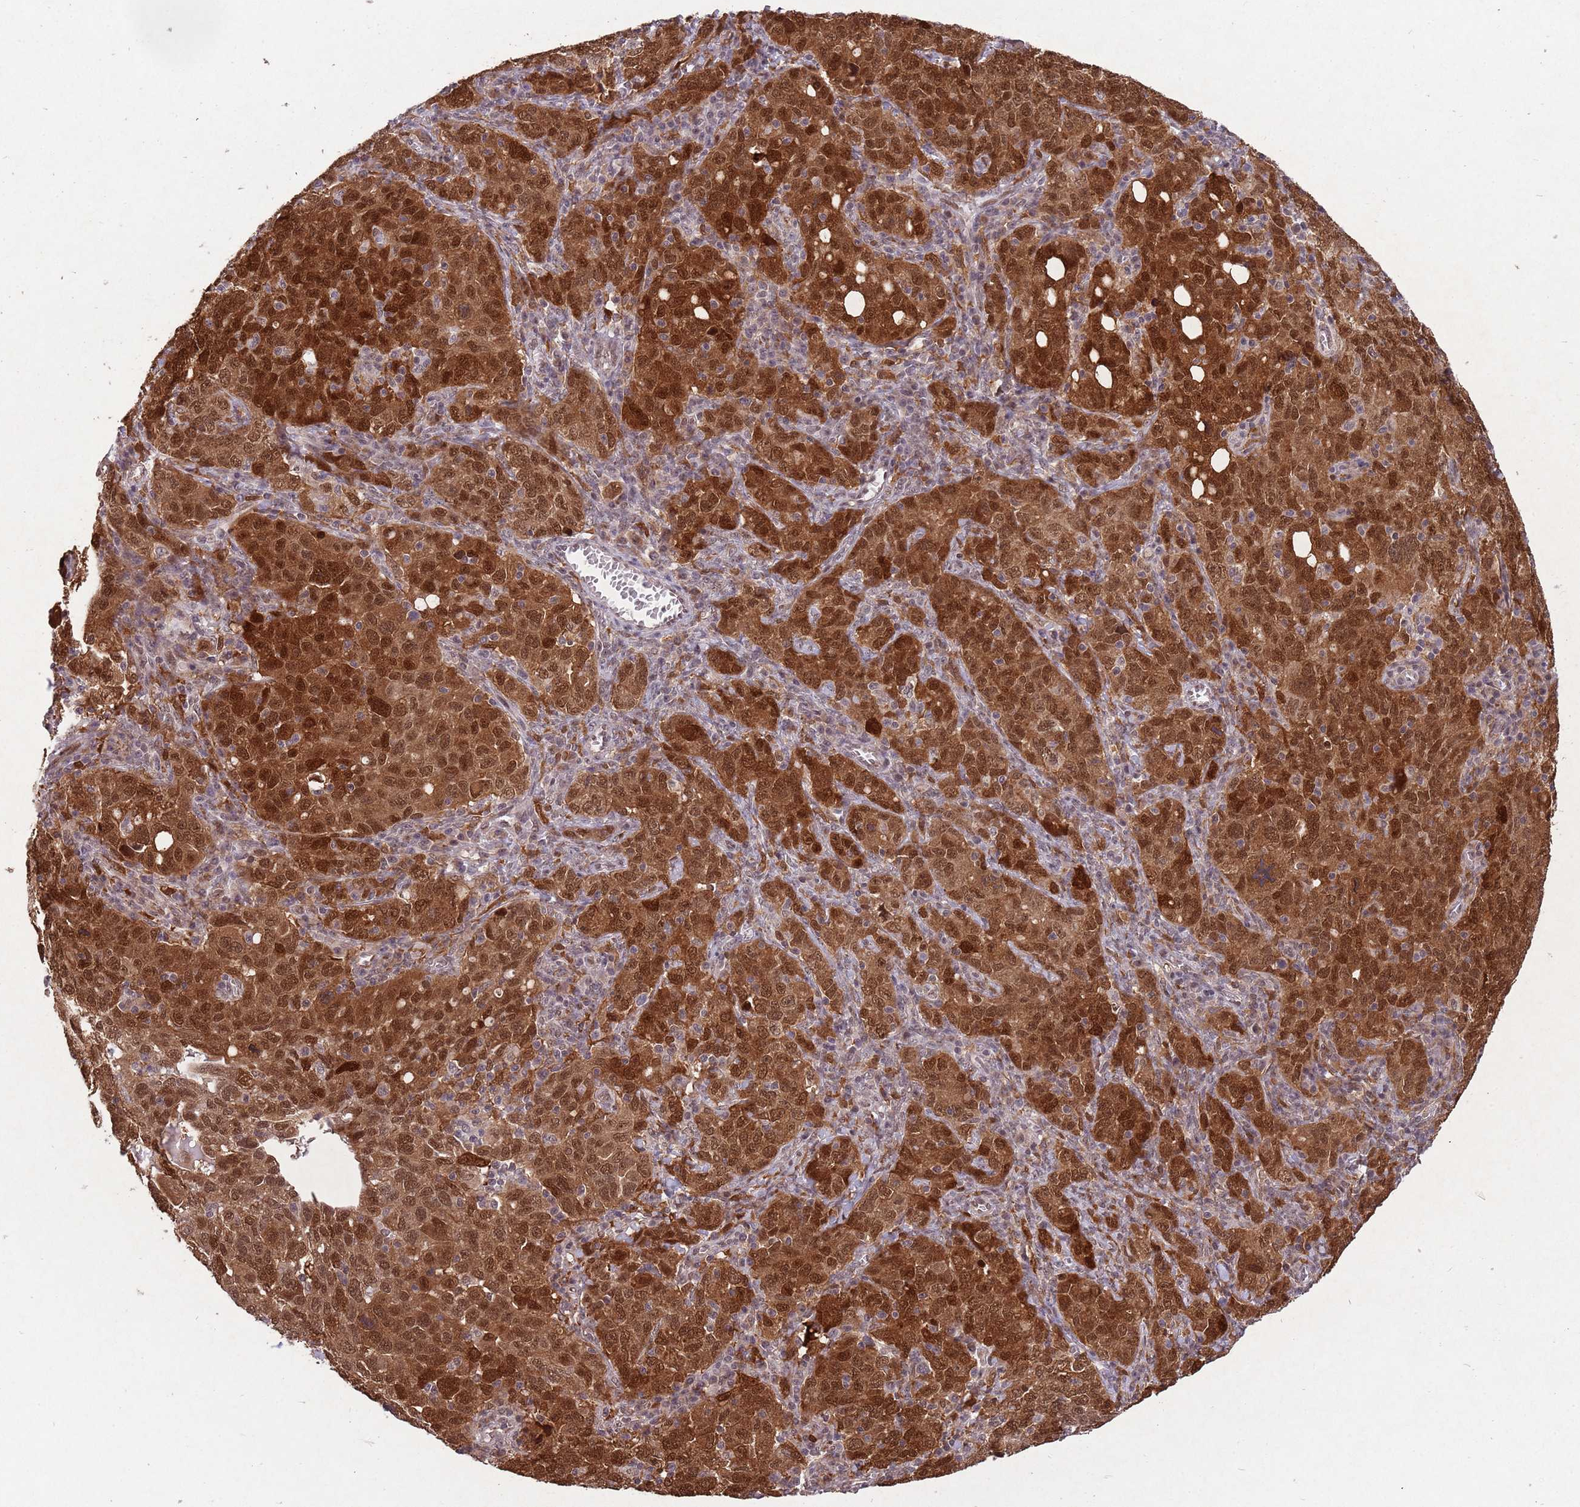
{"staining": {"intensity": "strong", "quantity": ">75%", "location": "cytoplasmic/membranous,nuclear"}, "tissue": "ovarian cancer", "cell_type": "Tumor cells", "image_type": "cancer", "snomed": [{"axis": "morphology", "description": "Carcinoma, endometroid"}, {"axis": "topography", "description": "Ovary"}], "caption": "Ovarian endometroid carcinoma stained with a protein marker reveals strong staining in tumor cells.", "gene": "ZNF639", "patient": {"sex": "female", "age": 62}}